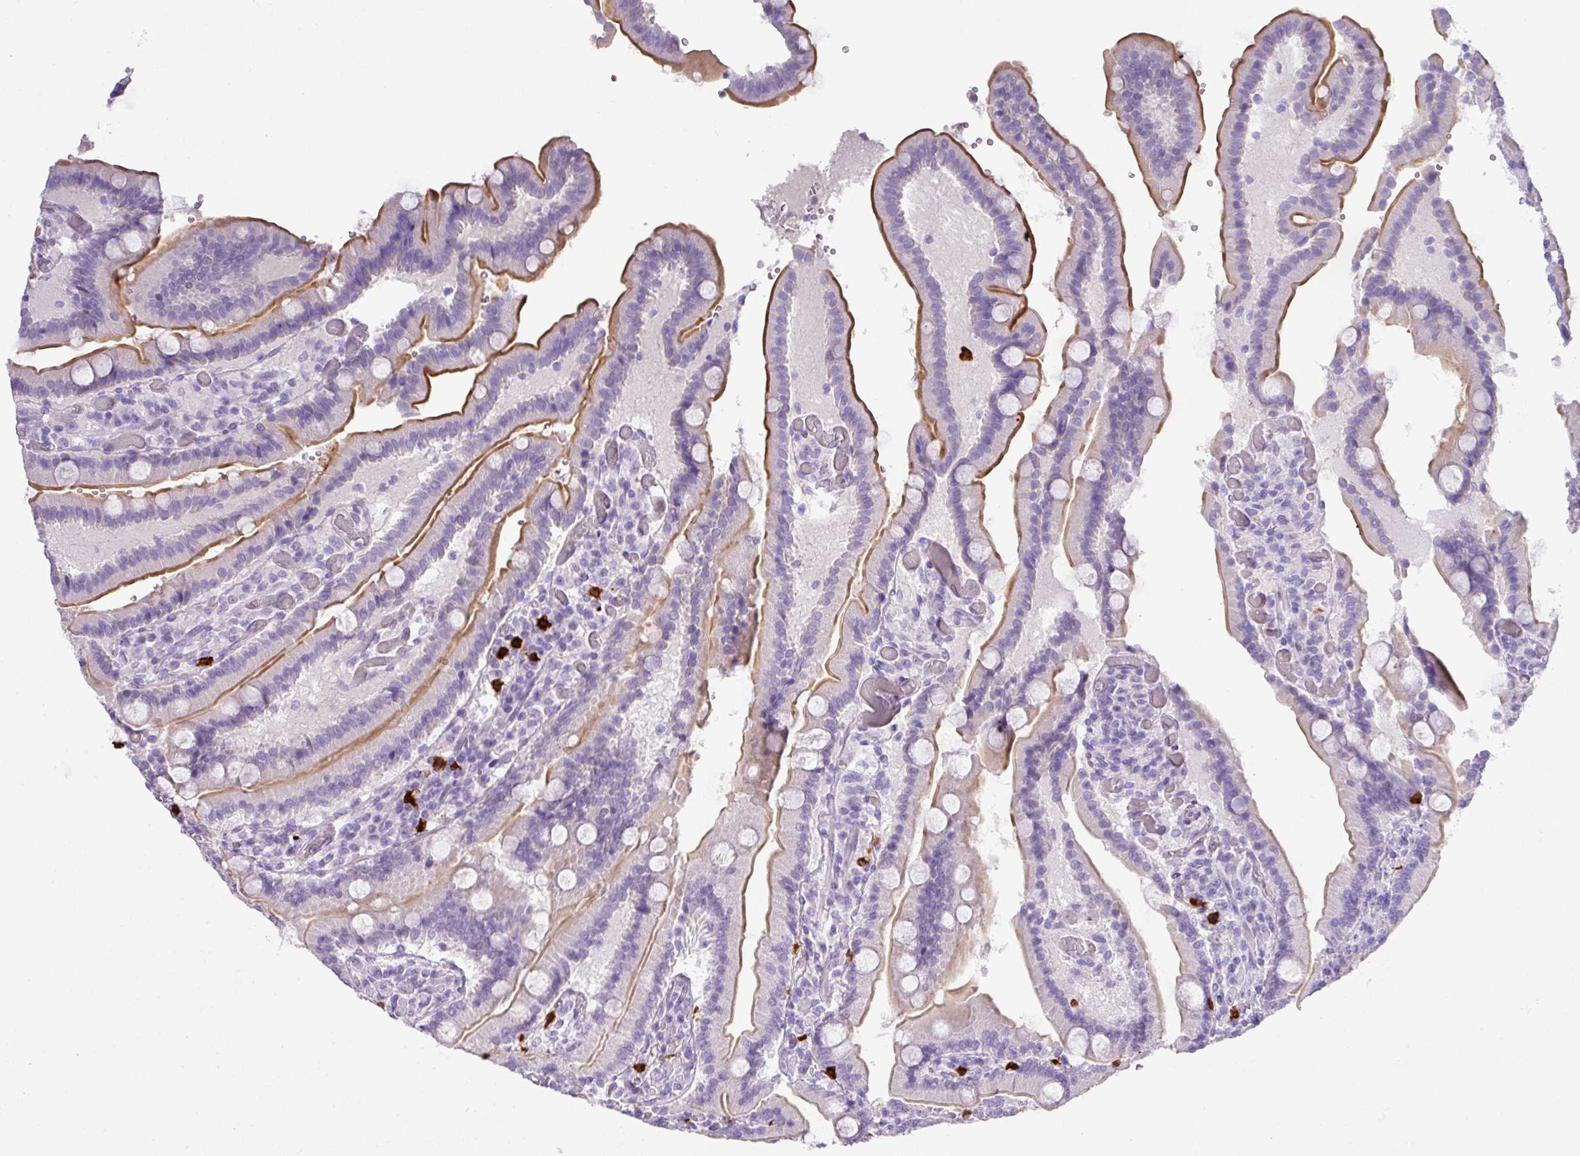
{"staining": {"intensity": "moderate", "quantity": ">75%", "location": "cytoplasmic/membranous"}, "tissue": "duodenum", "cell_type": "Glandular cells", "image_type": "normal", "snomed": [{"axis": "morphology", "description": "Normal tissue, NOS"}, {"axis": "topography", "description": "Duodenum"}], "caption": "The histopathology image demonstrates staining of unremarkable duodenum, revealing moderate cytoplasmic/membranous protein expression (brown color) within glandular cells. (DAB (3,3'-diaminobenzidine) IHC, brown staining for protein, blue staining for nuclei).", "gene": "MRM2", "patient": {"sex": "female", "age": 62}}